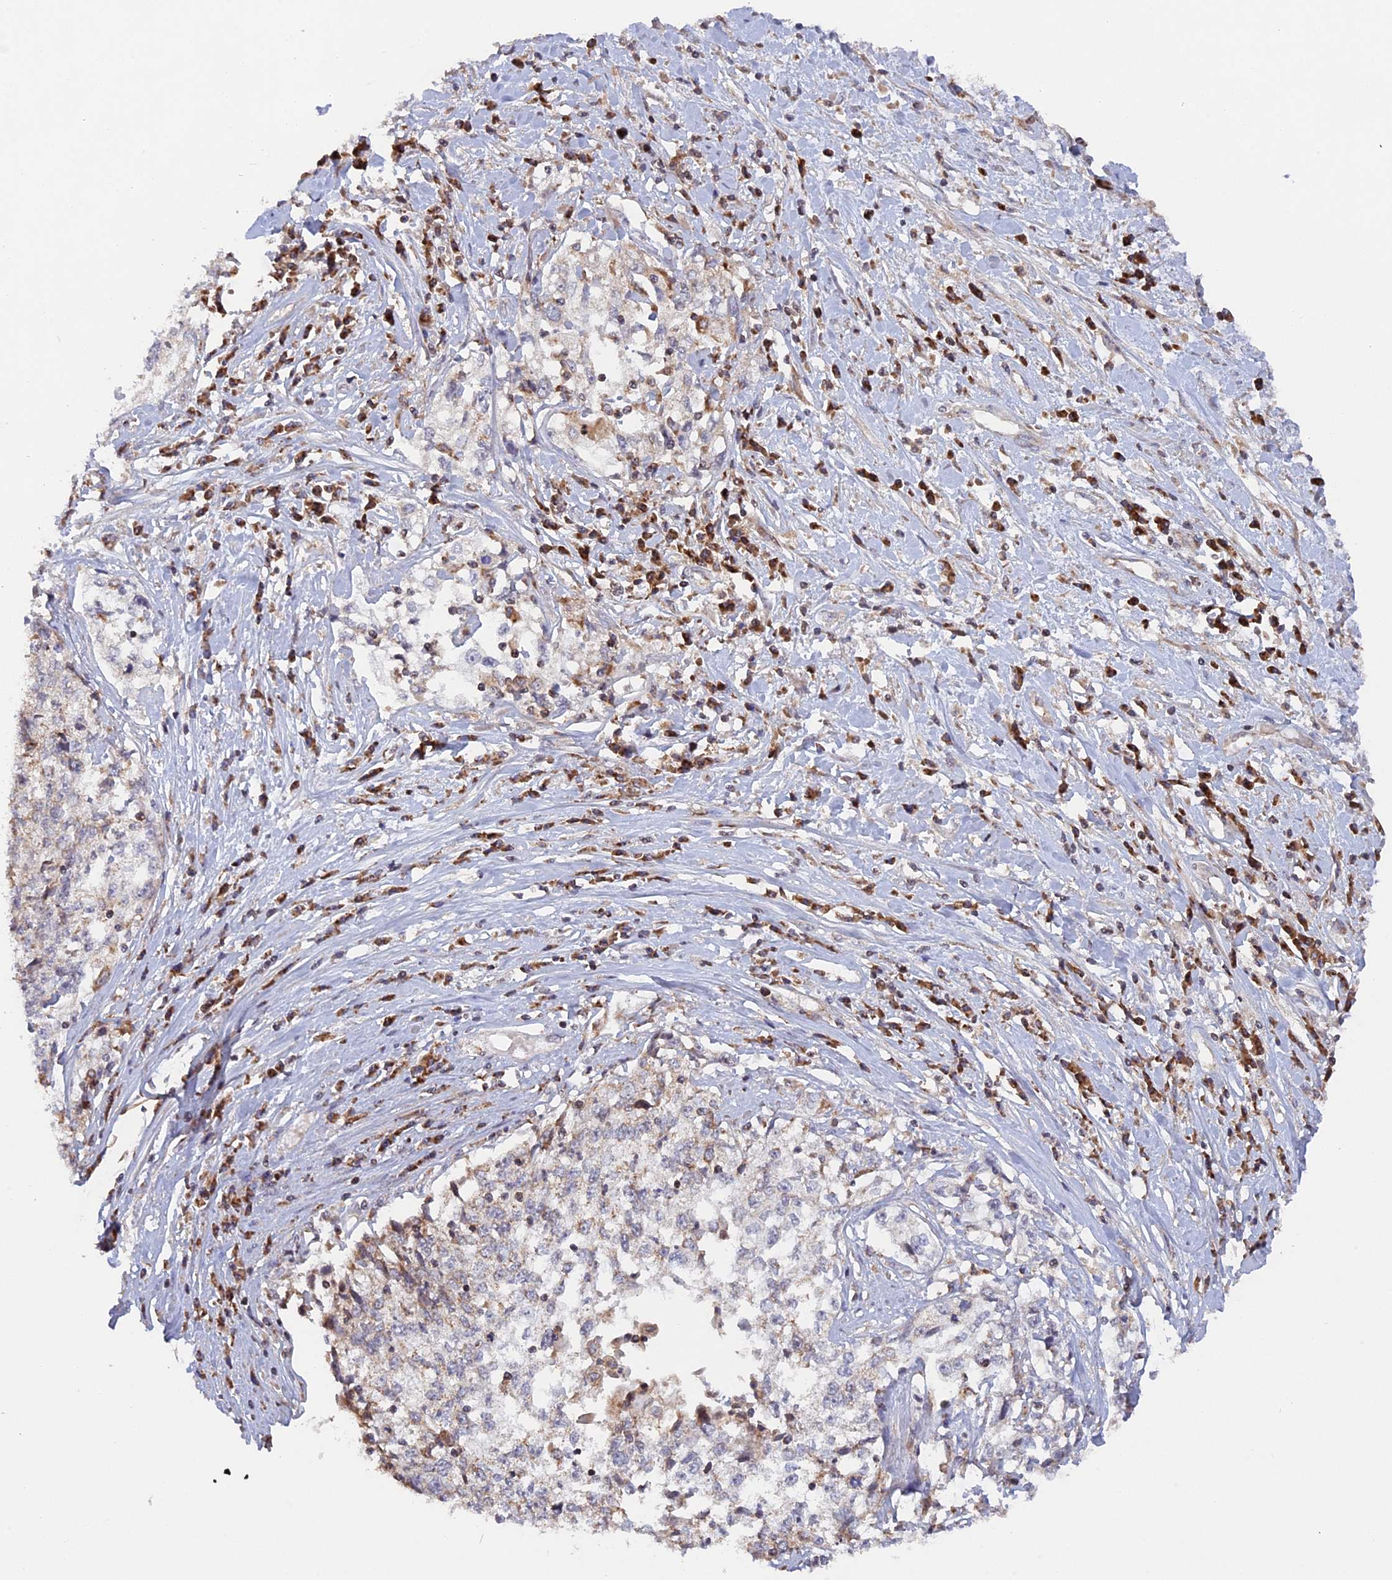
{"staining": {"intensity": "weak", "quantity": "<25%", "location": "cytoplasmic/membranous"}, "tissue": "cervical cancer", "cell_type": "Tumor cells", "image_type": "cancer", "snomed": [{"axis": "morphology", "description": "Squamous cell carcinoma, NOS"}, {"axis": "topography", "description": "Cervix"}], "caption": "Immunohistochemistry micrograph of squamous cell carcinoma (cervical) stained for a protein (brown), which displays no expression in tumor cells. Brightfield microscopy of immunohistochemistry stained with DAB (3,3'-diaminobenzidine) (brown) and hematoxylin (blue), captured at high magnification.", "gene": "MPV17L", "patient": {"sex": "female", "age": 57}}